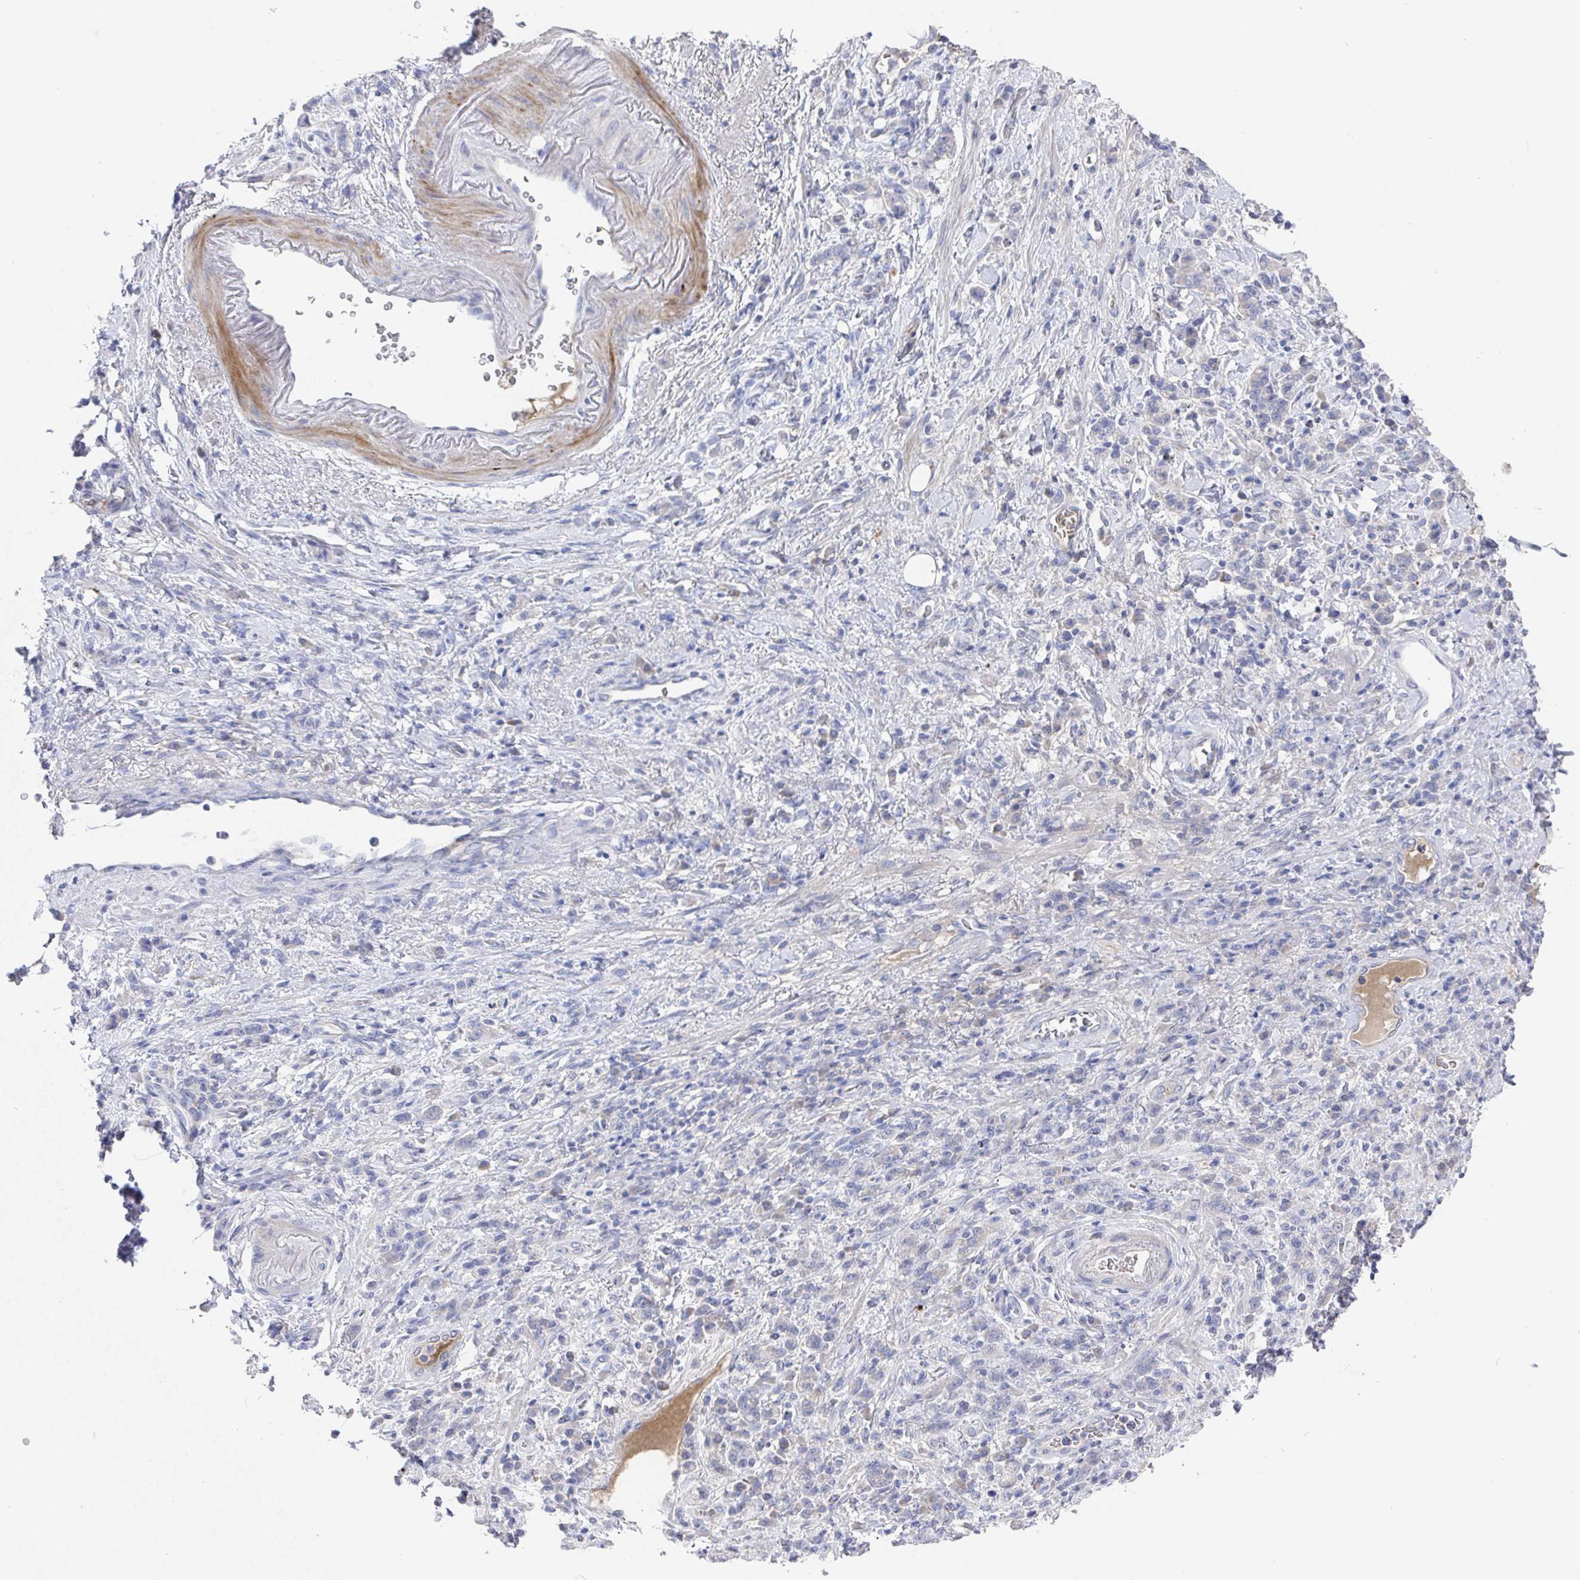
{"staining": {"intensity": "negative", "quantity": "none", "location": "none"}, "tissue": "stomach cancer", "cell_type": "Tumor cells", "image_type": "cancer", "snomed": [{"axis": "morphology", "description": "Adenocarcinoma, NOS"}, {"axis": "topography", "description": "Stomach"}], "caption": "Immunohistochemistry of stomach cancer reveals no positivity in tumor cells.", "gene": "GPR148", "patient": {"sex": "male", "age": 77}}